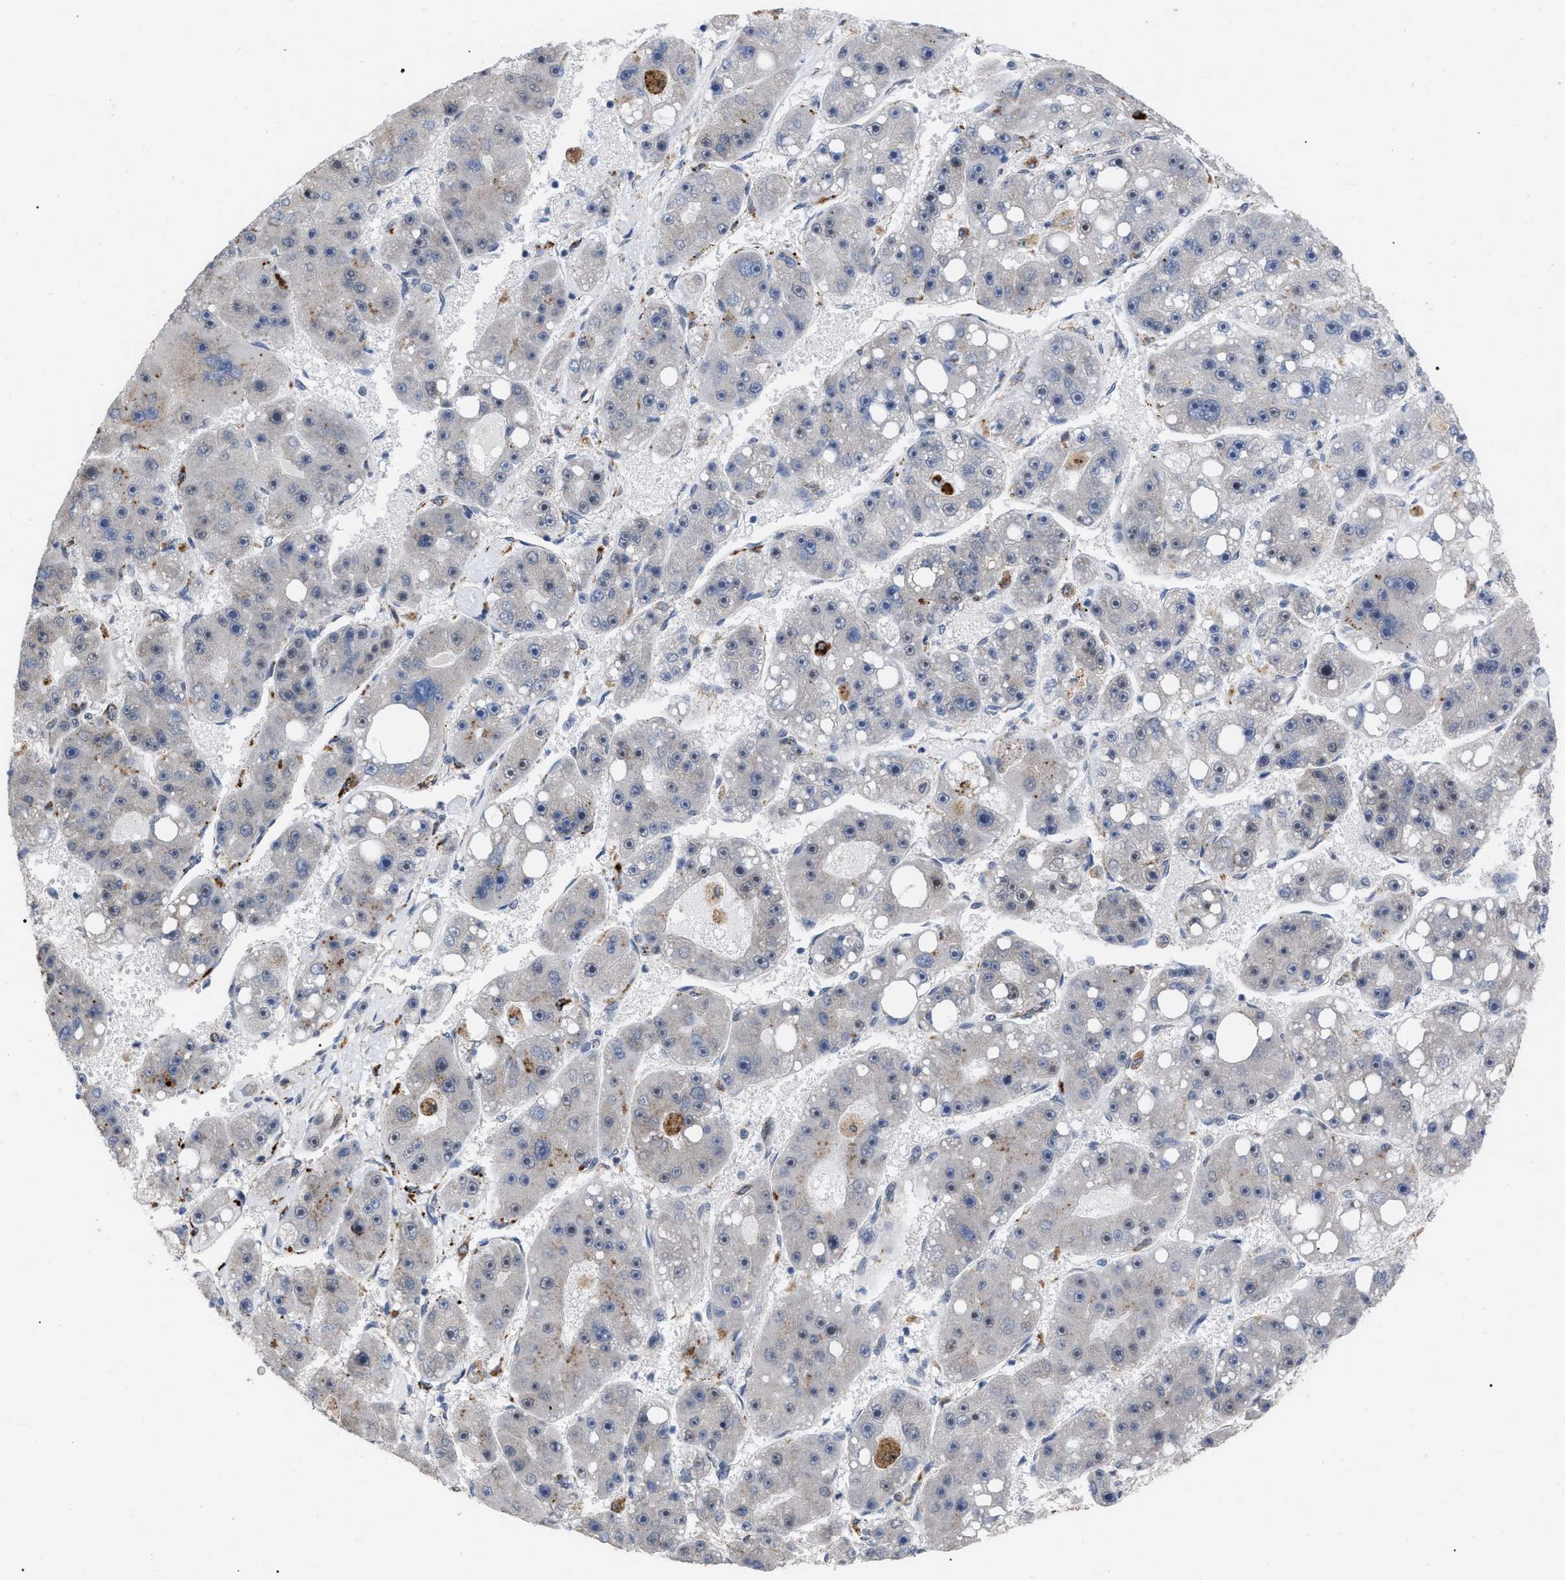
{"staining": {"intensity": "negative", "quantity": "none", "location": "none"}, "tissue": "liver cancer", "cell_type": "Tumor cells", "image_type": "cancer", "snomed": [{"axis": "morphology", "description": "Carcinoma, Hepatocellular, NOS"}, {"axis": "topography", "description": "Liver"}], "caption": "A photomicrograph of human hepatocellular carcinoma (liver) is negative for staining in tumor cells.", "gene": "UPF1", "patient": {"sex": "female", "age": 61}}